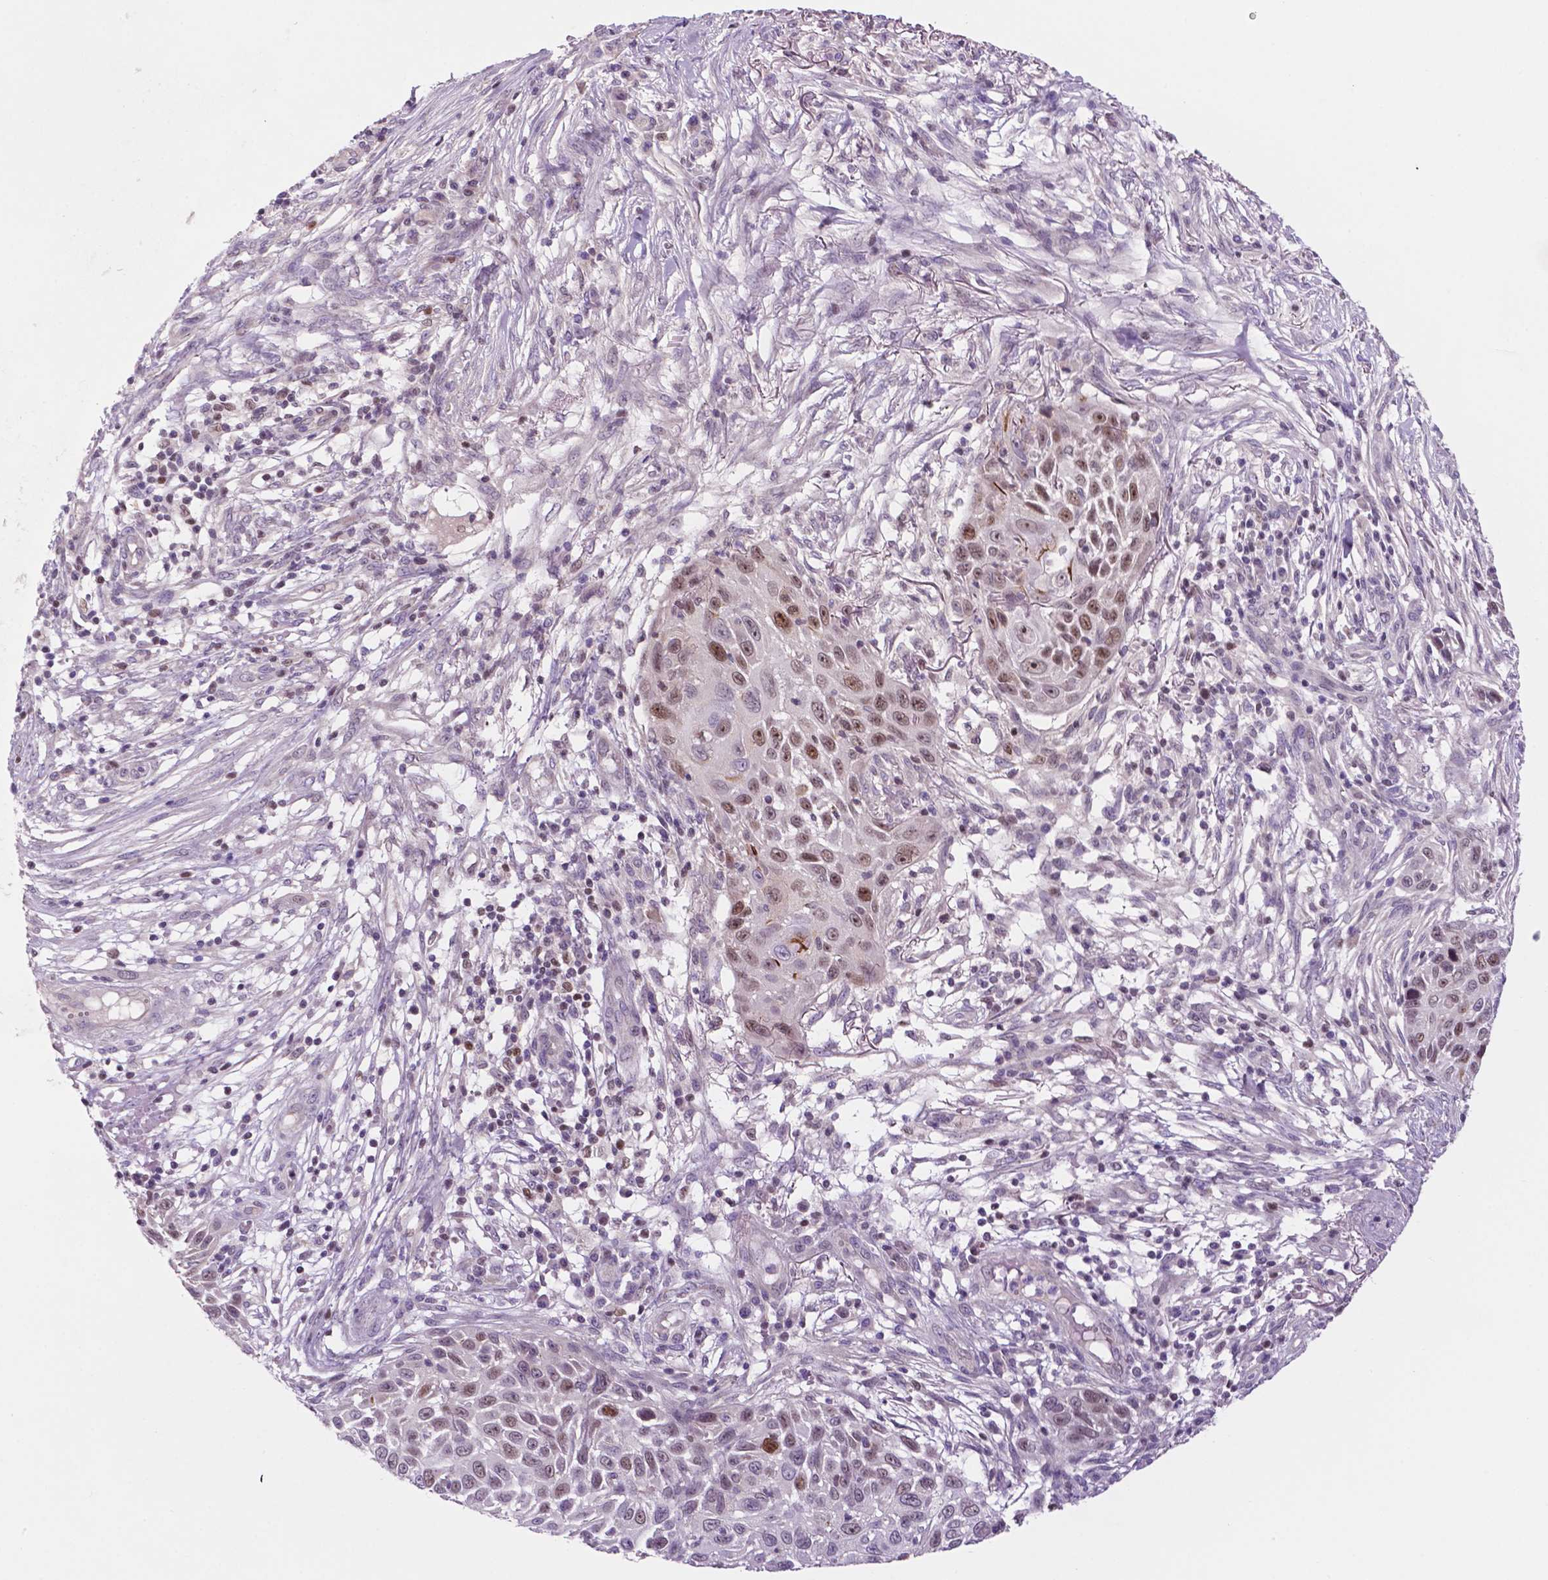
{"staining": {"intensity": "moderate", "quantity": "25%-75%", "location": "nuclear"}, "tissue": "skin cancer", "cell_type": "Tumor cells", "image_type": "cancer", "snomed": [{"axis": "morphology", "description": "Squamous cell carcinoma, NOS"}, {"axis": "topography", "description": "Skin"}], "caption": "This histopathology image demonstrates IHC staining of skin cancer (squamous cell carcinoma), with medium moderate nuclear expression in approximately 25%-75% of tumor cells.", "gene": "FAM50B", "patient": {"sex": "male", "age": 92}}